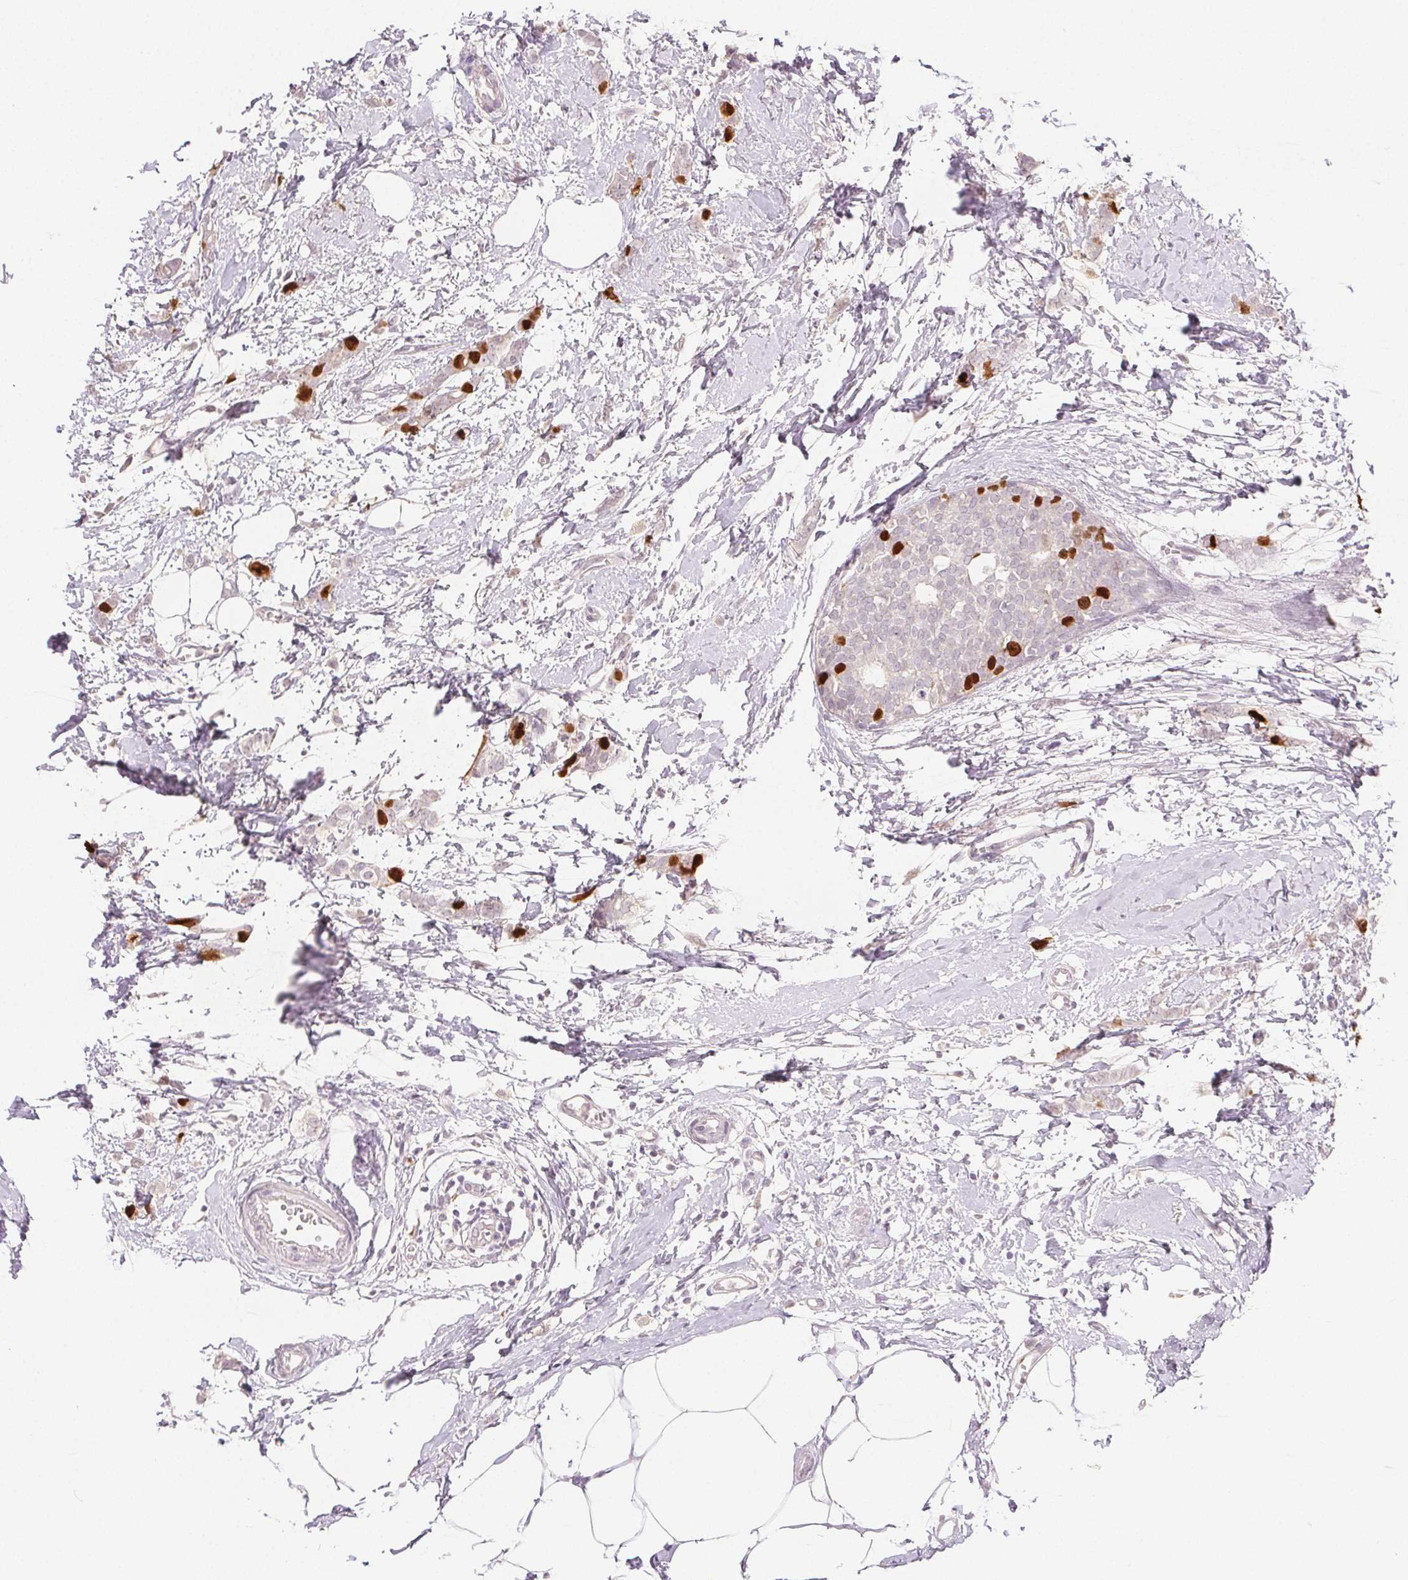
{"staining": {"intensity": "strong", "quantity": "<25%", "location": "nuclear"}, "tissue": "breast cancer", "cell_type": "Tumor cells", "image_type": "cancer", "snomed": [{"axis": "morphology", "description": "Duct carcinoma"}, {"axis": "topography", "description": "Breast"}], "caption": "Immunohistochemical staining of breast cancer exhibits medium levels of strong nuclear expression in about <25% of tumor cells. (brown staining indicates protein expression, while blue staining denotes nuclei).", "gene": "ANLN", "patient": {"sex": "female", "age": 40}}